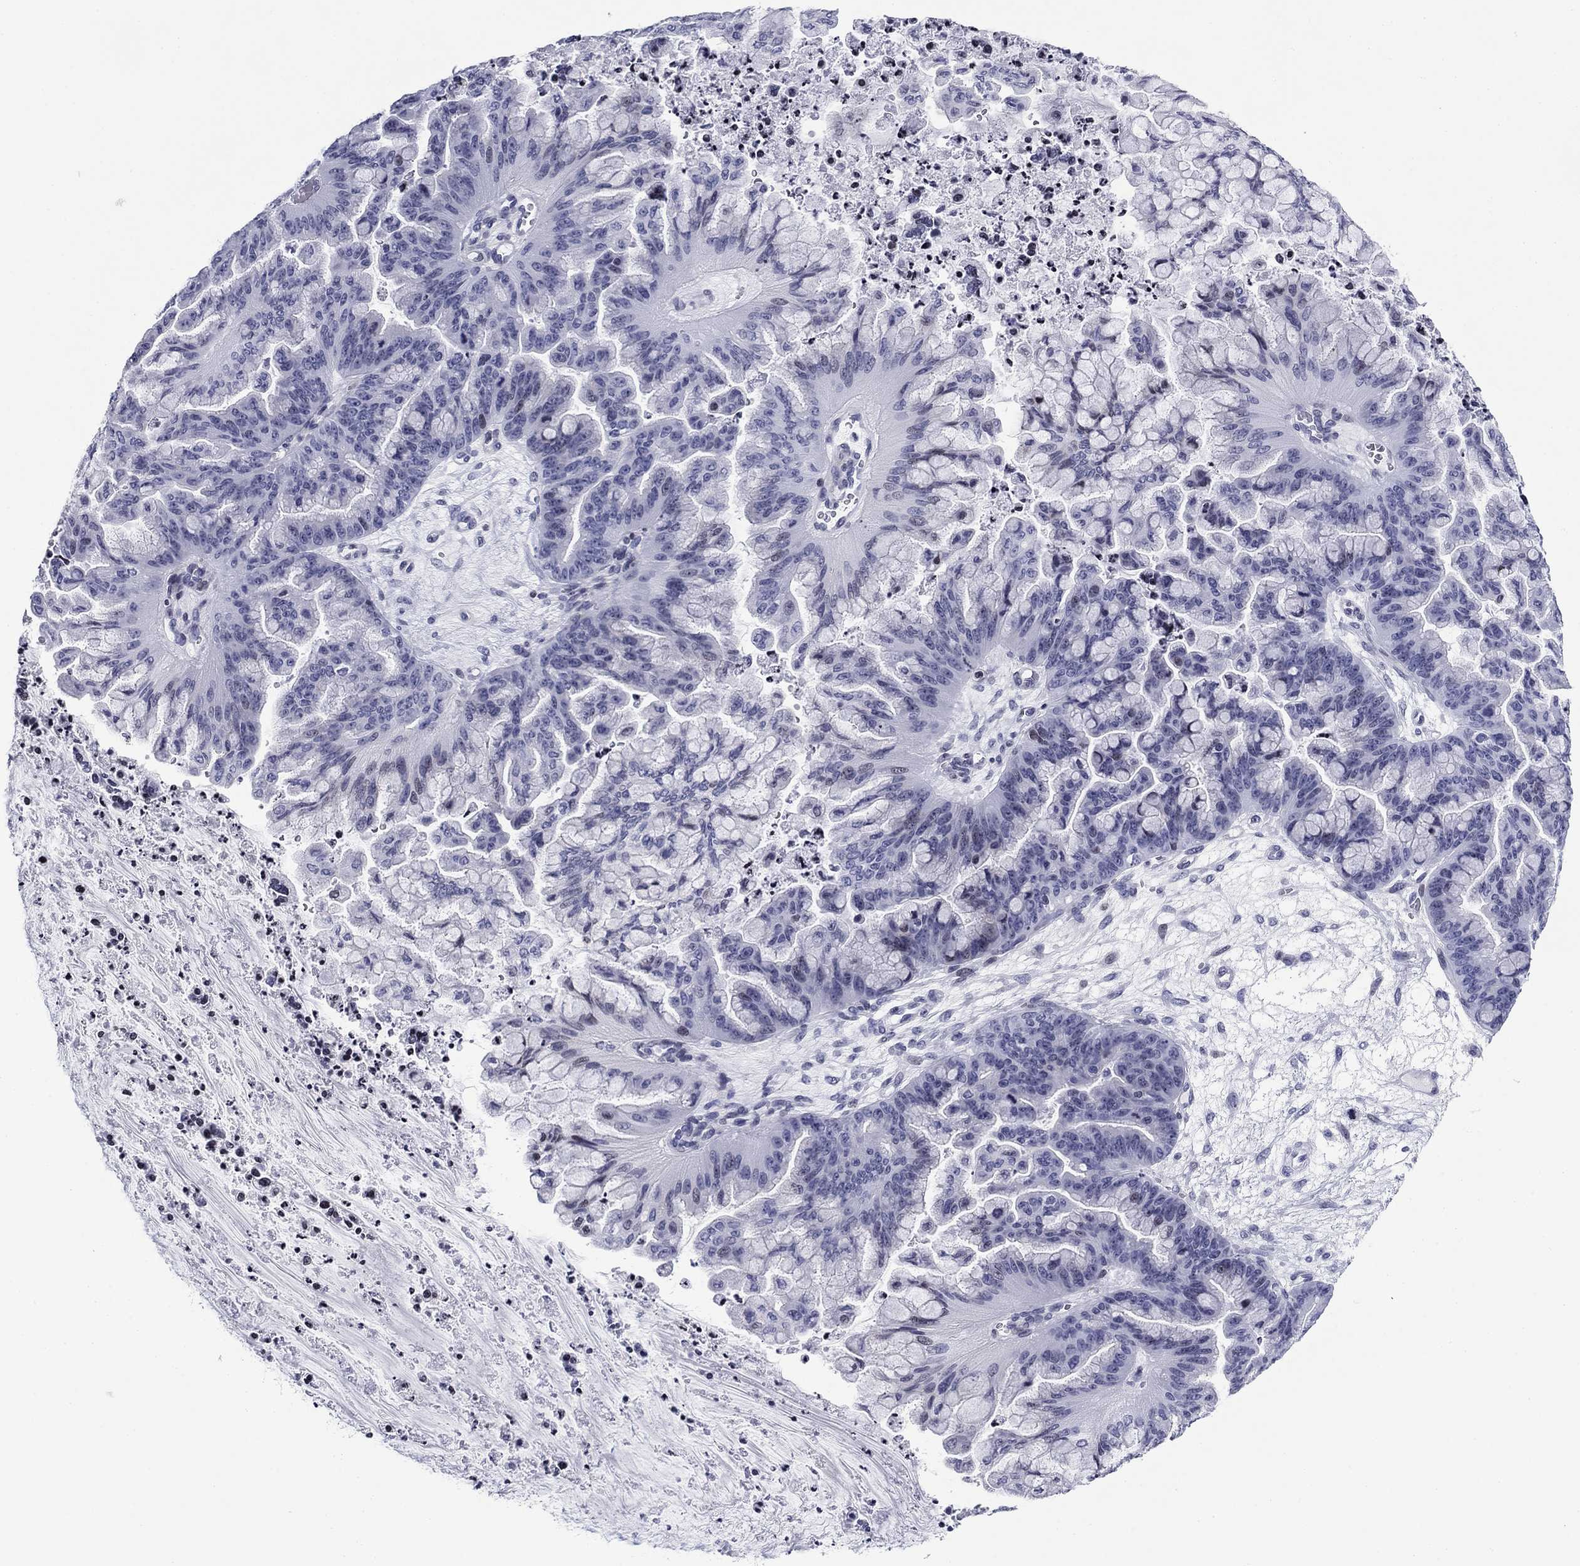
{"staining": {"intensity": "negative", "quantity": "none", "location": "none"}, "tissue": "ovarian cancer", "cell_type": "Tumor cells", "image_type": "cancer", "snomed": [{"axis": "morphology", "description": "Cystadenocarcinoma, mucinous, NOS"}, {"axis": "topography", "description": "Ovary"}], "caption": "DAB (3,3'-diaminobenzidine) immunohistochemical staining of ovarian mucinous cystadenocarcinoma exhibits no significant expression in tumor cells. The staining was performed using DAB to visualize the protein expression in brown, while the nuclei were stained in blue with hematoxylin (Magnification: 20x).", "gene": "CCDC144A", "patient": {"sex": "female", "age": 67}}